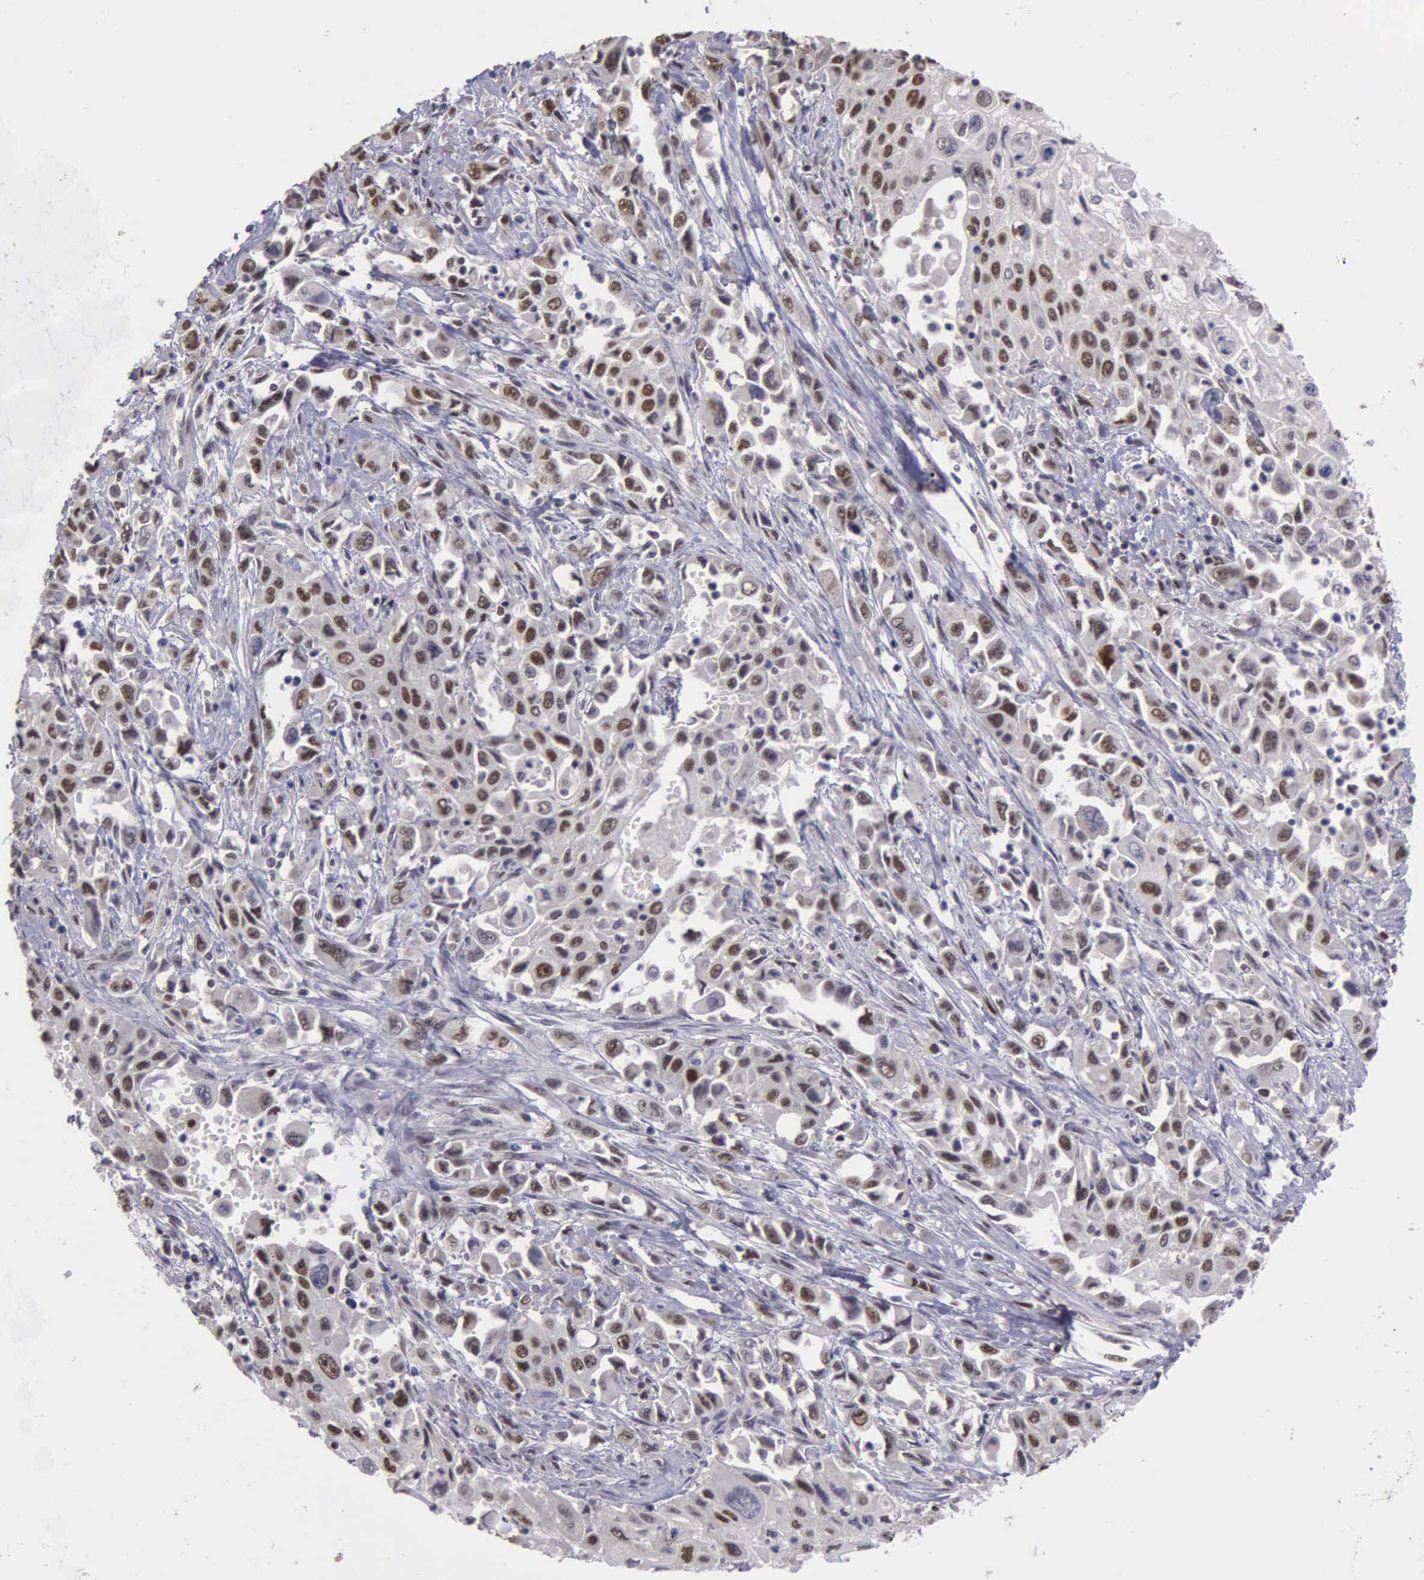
{"staining": {"intensity": "moderate", "quantity": "25%-75%", "location": "nuclear"}, "tissue": "pancreatic cancer", "cell_type": "Tumor cells", "image_type": "cancer", "snomed": [{"axis": "morphology", "description": "Adenocarcinoma, NOS"}, {"axis": "topography", "description": "Pancreas"}], "caption": "There is medium levels of moderate nuclear expression in tumor cells of adenocarcinoma (pancreatic), as demonstrated by immunohistochemical staining (brown color).", "gene": "UBR7", "patient": {"sex": "male", "age": 70}}